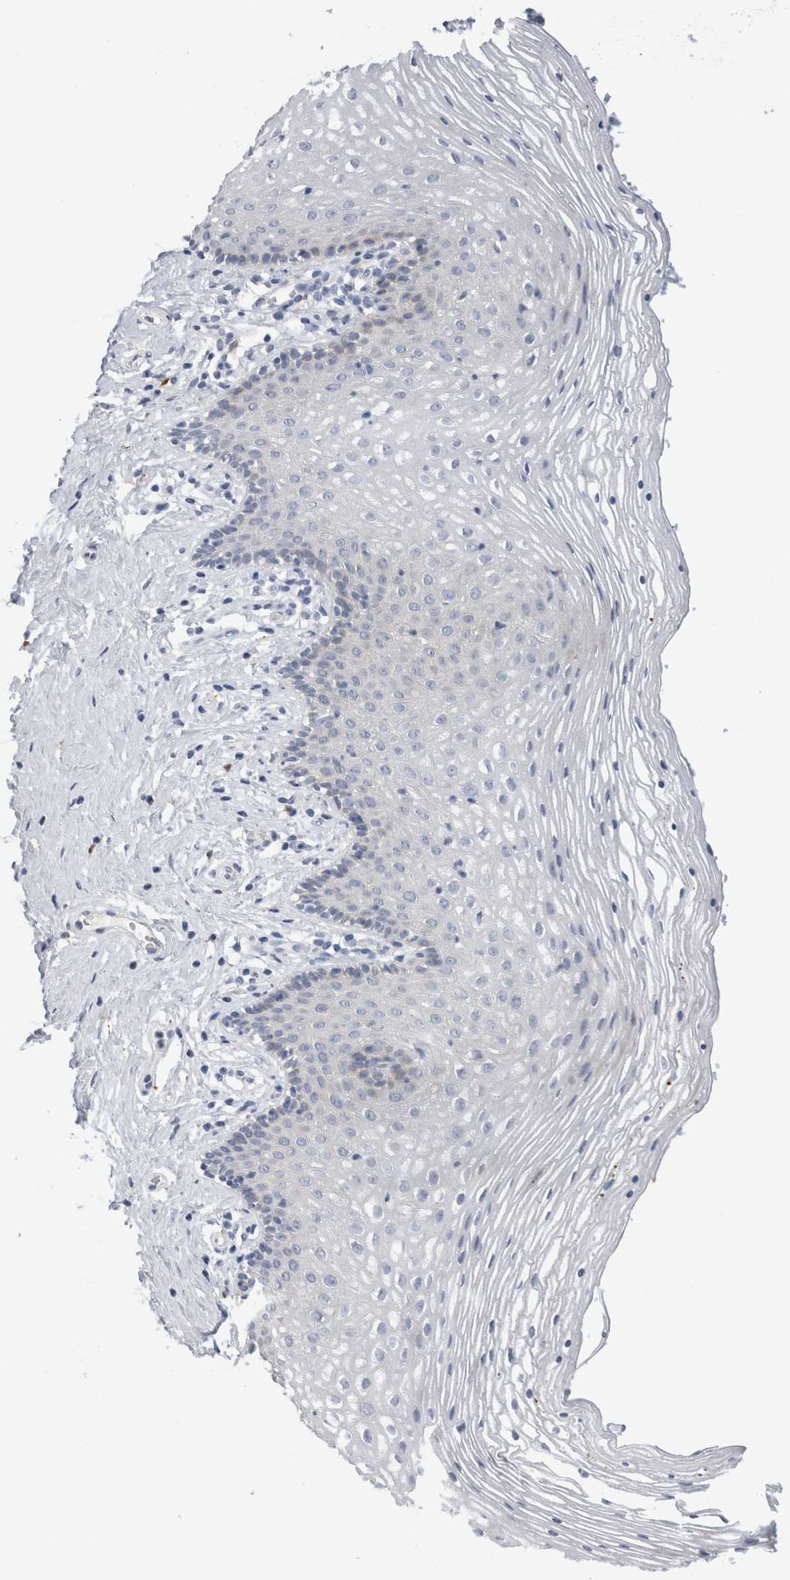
{"staining": {"intensity": "negative", "quantity": "none", "location": "none"}, "tissue": "vagina", "cell_type": "Squamous epithelial cells", "image_type": "normal", "snomed": [{"axis": "morphology", "description": "Normal tissue, NOS"}, {"axis": "topography", "description": "Vagina"}], "caption": "DAB immunohistochemical staining of benign vagina displays no significant expression in squamous epithelial cells. The staining was performed using DAB (3,3'-diaminobenzidine) to visualize the protein expression in brown, while the nuclei were stained in blue with hematoxylin (Magnification: 20x).", "gene": "SLC20A2", "patient": {"sex": "female", "age": 32}}